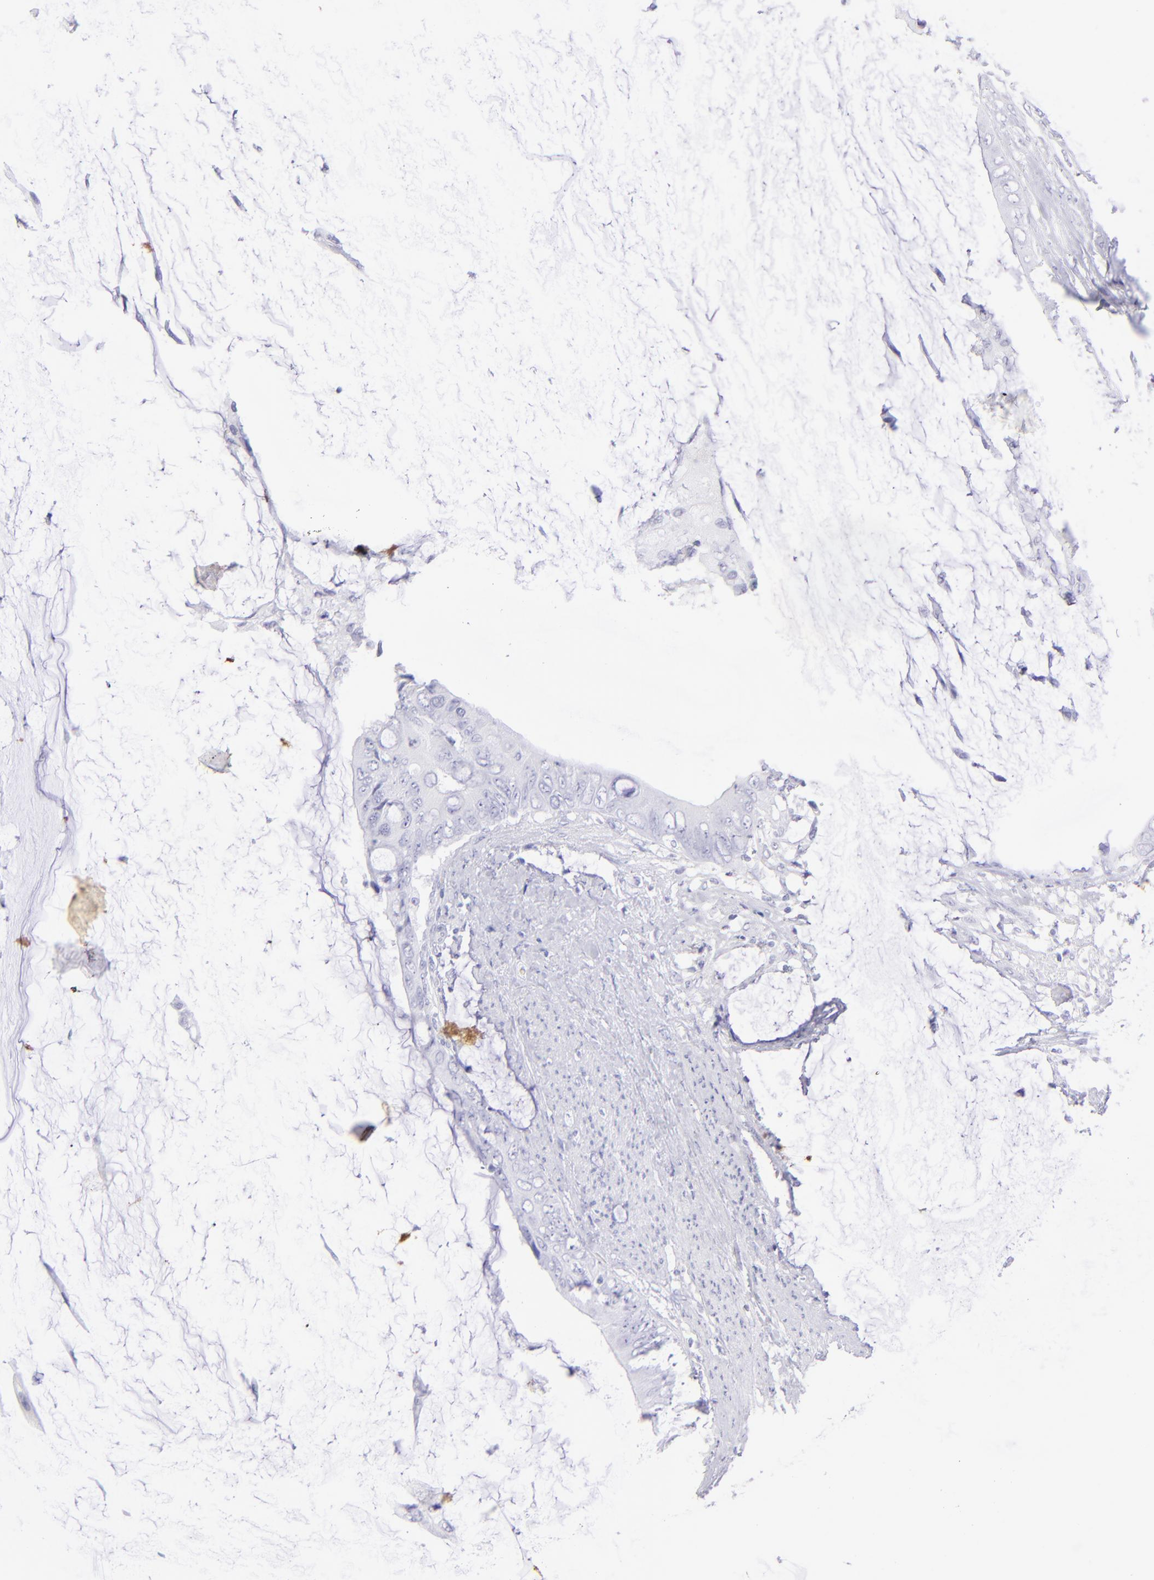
{"staining": {"intensity": "negative", "quantity": "none", "location": "none"}, "tissue": "colorectal cancer", "cell_type": "Tumor cells", "image_type": "cancer", "snomed": [{"axis": "morphology", "description": "Normal tissue, NOS"}, {"axis": "morphology", "description": "Adenocarcinoma, NOS"}, {"axis": "topography", "description": "Rectum"}, {"axis": "topography", "description": "Peripheral nerve tissue"}], "caption": "Immunohistochemistry (IHC) of colorectal adenocarcinoma displays no staining in tumor cells.", "gene": "CD72", "patient": {"sex": "female", "age": 77}}